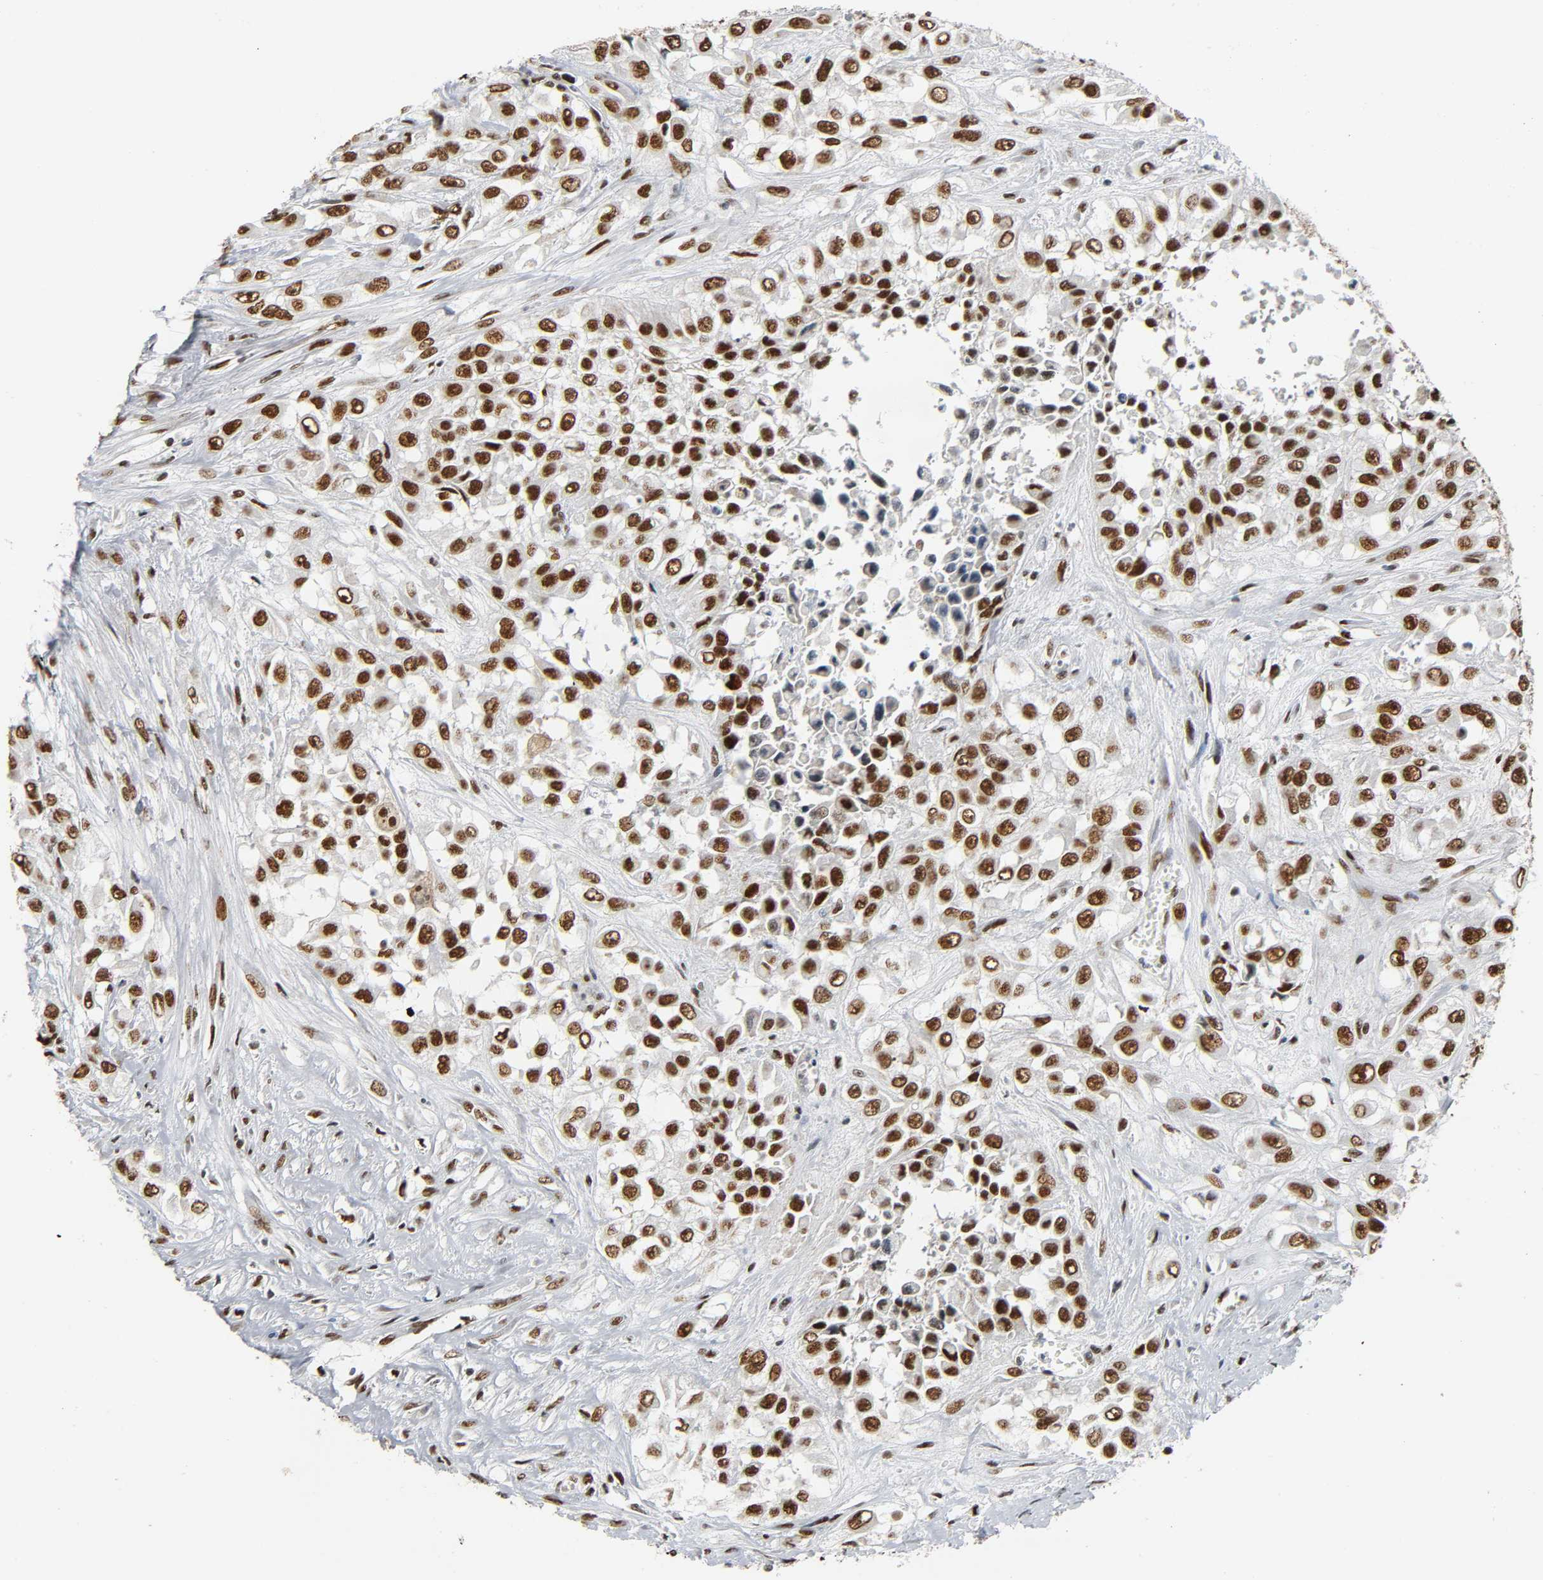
{"staining": {"intensity": "strong", "quantity": ">75%", "location": "nuclear"}, "tissue": "urothelial cancer", "cell_type": "Tumor cells", "image_type": "cancer", "snomed": [{"axis": "morphology", "description": "Urothelial carcinoma, High grade"}, {"axis": "topography", "description": "Urinary bladder"}], "caption": "A micrograph of high-grade urothelial carcinoma stained for a protein exhibits strong nuclear brown staining in tumor cells. (Brightfield microscopy of DAB IHC at high magnification).", "gene": "CDK9", "patient": {"sex": "male", "age": 57}}